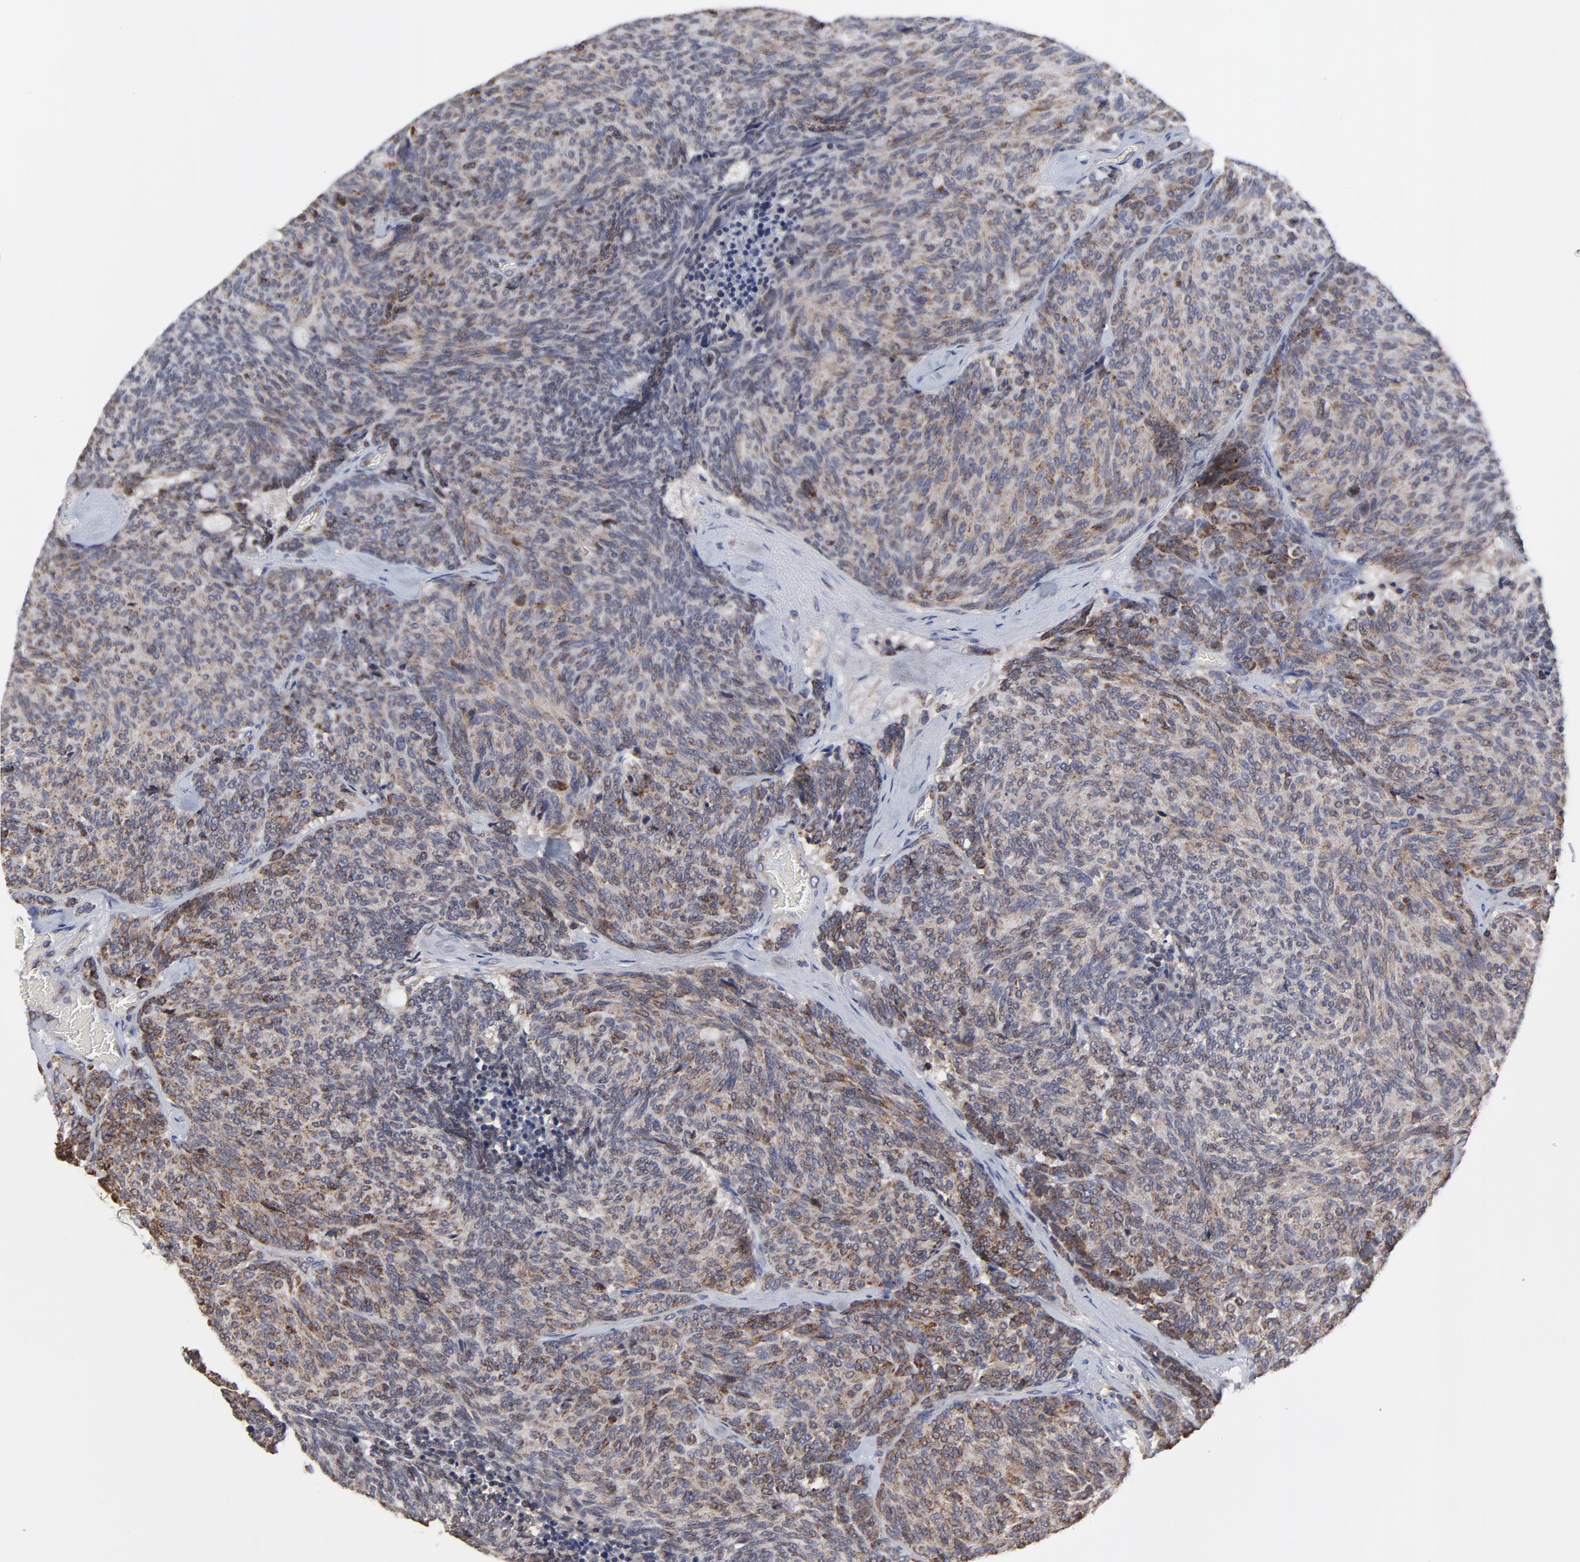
{"staining": {"intensity": "weak", "quantity": "<25%", "location": "cytoplasmic/membranous"}, "tissue": "carcinoid", "cell_type": "Tumor cells", "image_type": "cancer", "snomed": [{"axis": "morphology", "description": "Carcinoid, malignant, NOS"}, {"axis": "topography", "description": "Pancreas"}], "caption": "Image shows no significant protein positivity in tumor cells of carcinoid. Nuclei are stained in blue.", "gene": "ZNF550", "patient": {"sex": "female", "age": 54}}